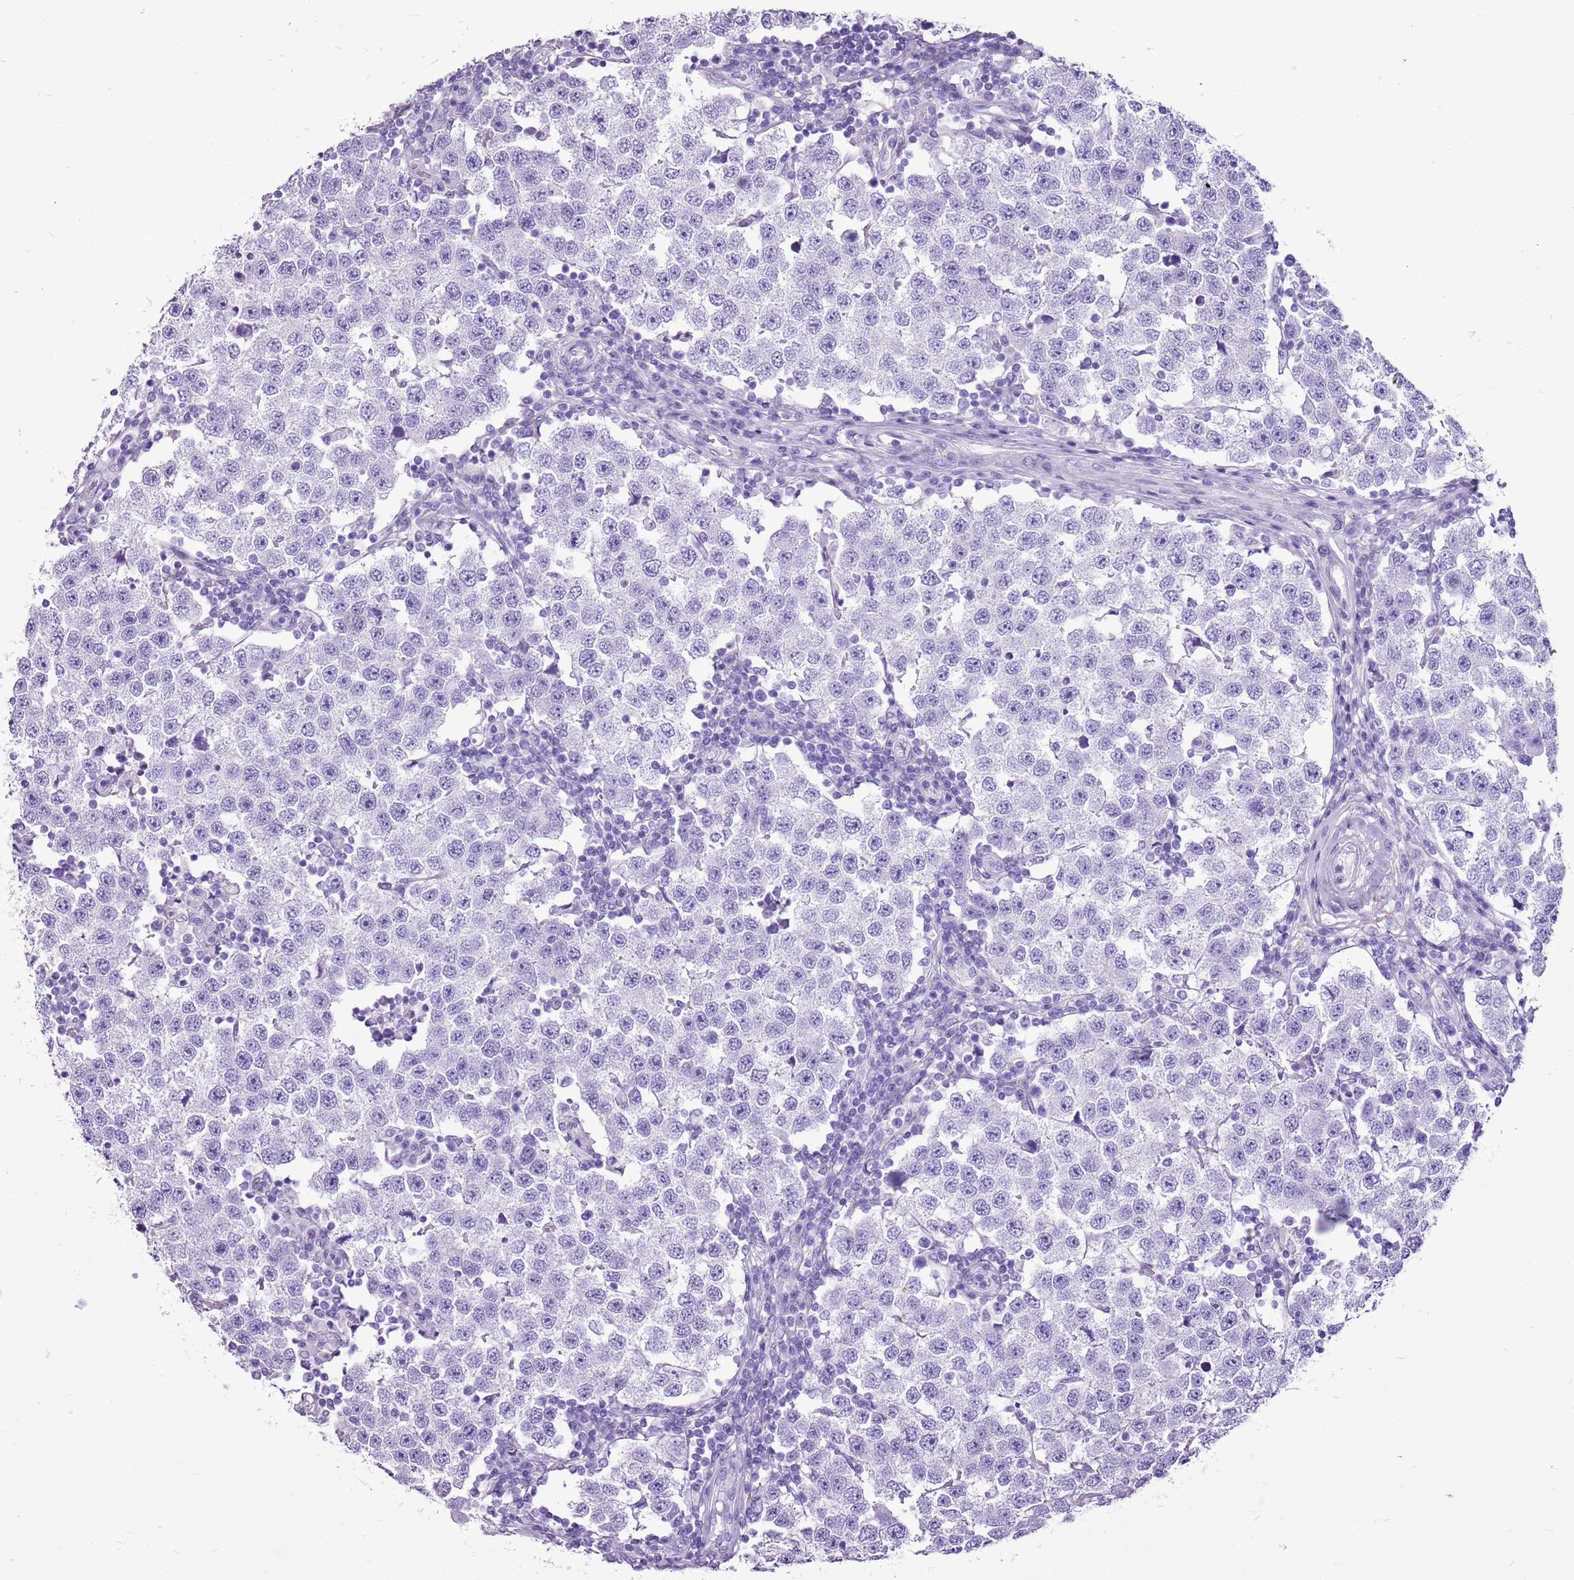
{"staining": {"intensity": "negative", "quantity": "none", "location": "none"}, "tissue": "testis cancer", "cell_type": "Tumor cells", "image_type": "cancer", "snomed": [{"axis": "morphology", "description": "Seminoma, NOS"}, {"axis": "topography", "description": "Testis"}], "caption": "Testis cancer was stained to show a protein in brown. There is no significant staining in tumor cells.", "gene": "ACSS3", "patient": {"sex": "male", "age": 34}}